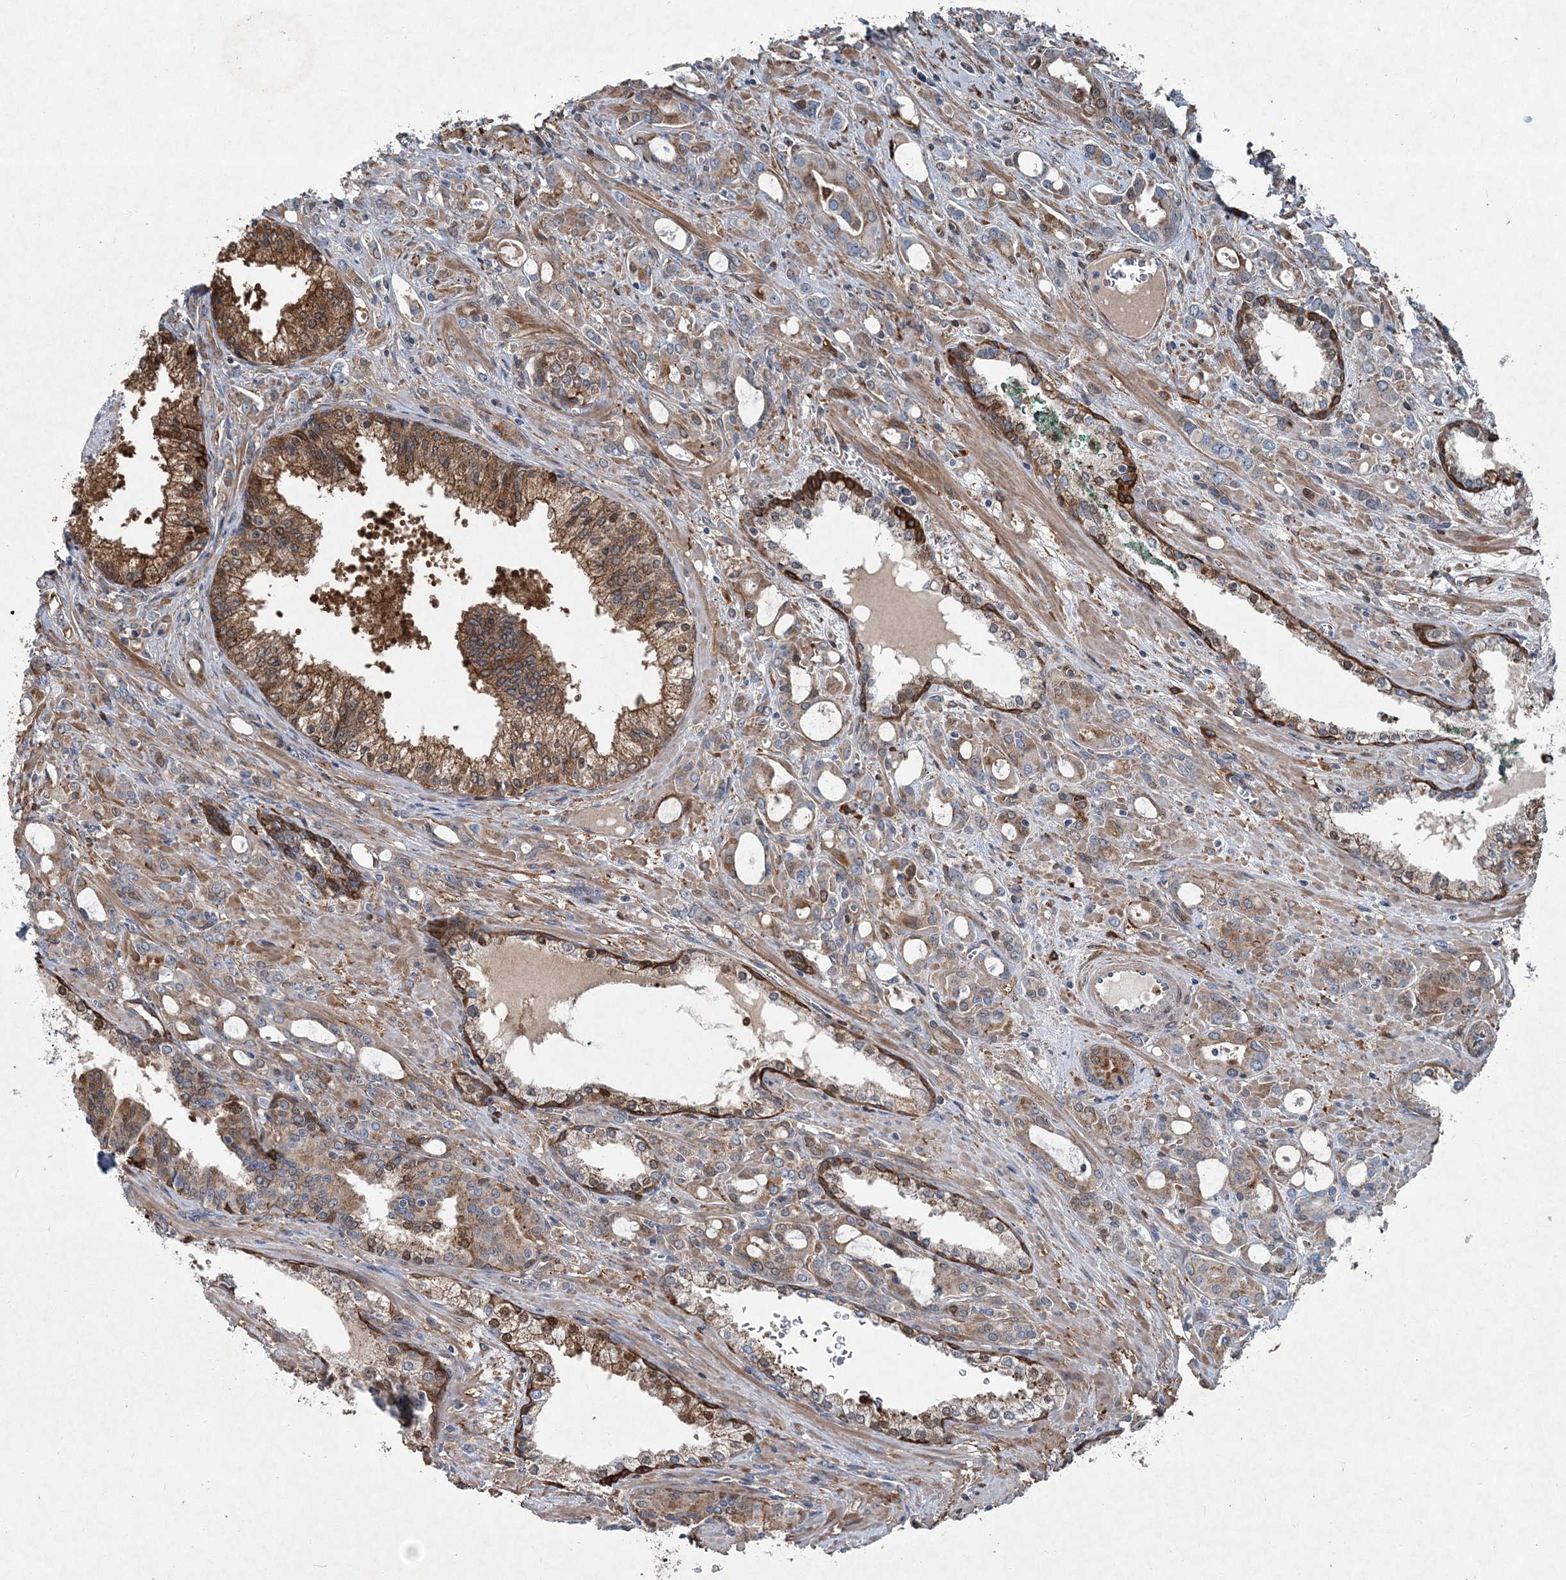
{"staining": {"intensity": "moderate", "quantity": ">75%", "location": "cytoplasmic/membranous"}, "tissue": "prostate cancer", "cell_type": "Tumor cells", "image_type": "cancer", "snomed": [{"axis": "morphology", "description": "Adenocarcinoma, High grade"}, {"axis": "topography", "description": "Prostate"}], "caption": "This image displays IHC staining of human prostate cancer (adenocarcinoma (high-grade)), with medium moderate cytoplasmic/membranous positivity in about >75% of tumor cells.", "gene": "SPOPL", "patient": {"sex": "male", "age": 72}}